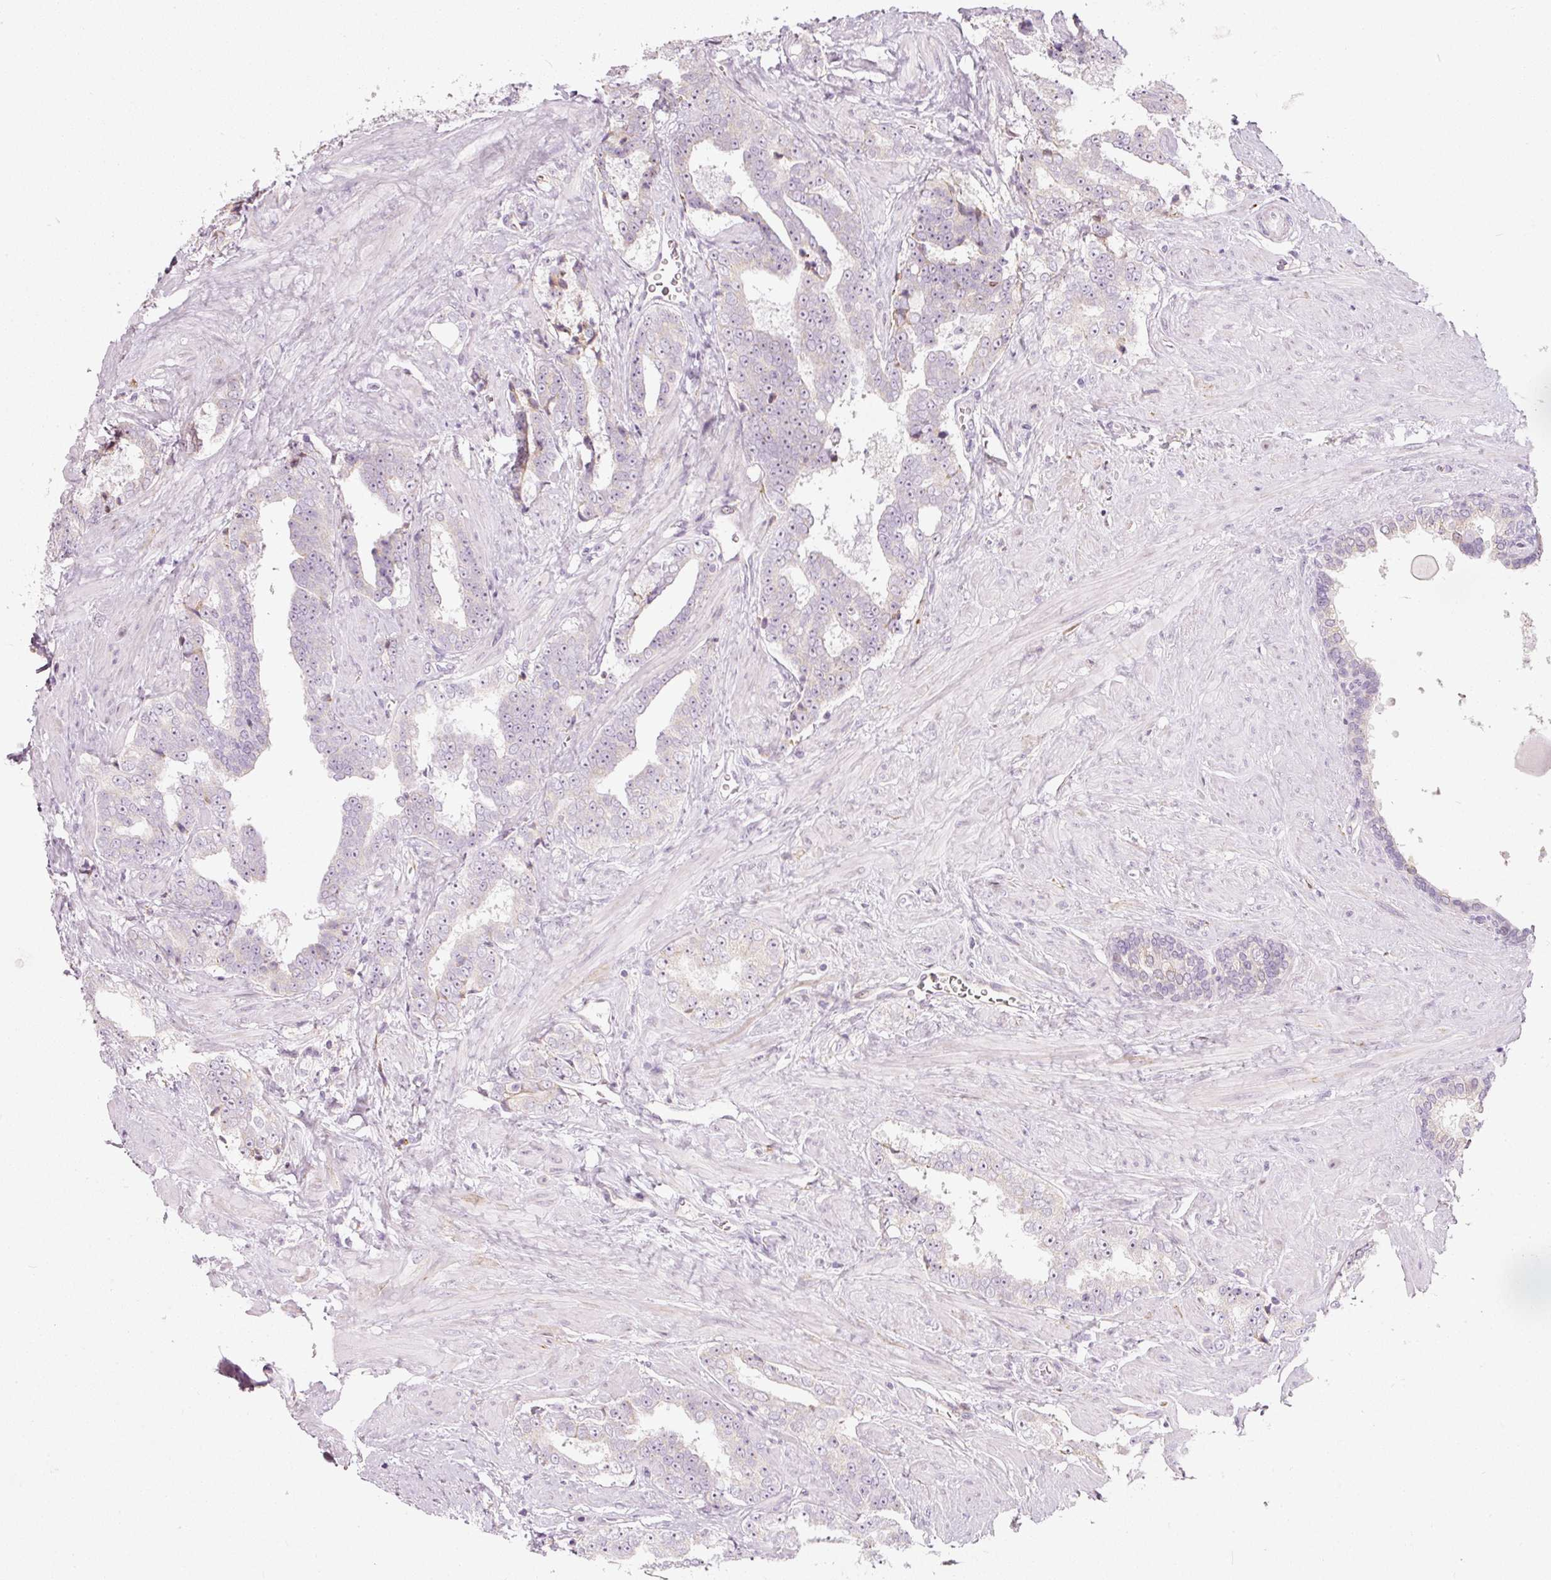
{"staining": {"intensity": "negative", "quantity": "none", "location": "none"}, "tissue": "prostate cancer", "cell_type": "Tumor cells", "image_type": "cancer", "snomed": [{"axis": "morphology", "description": "Adenocarcinoma, High grade"}, {"axis": "topography", "description": "Prostate"}], "caption": "Protein analysis of prostate high-grade adenocarcinoma shows no significant expression in tumor cells. (DAB immunohistochemistry (IHC), high magnification).", "gene": "RNF39", "patient": {"sex": "male", "age": 67}}